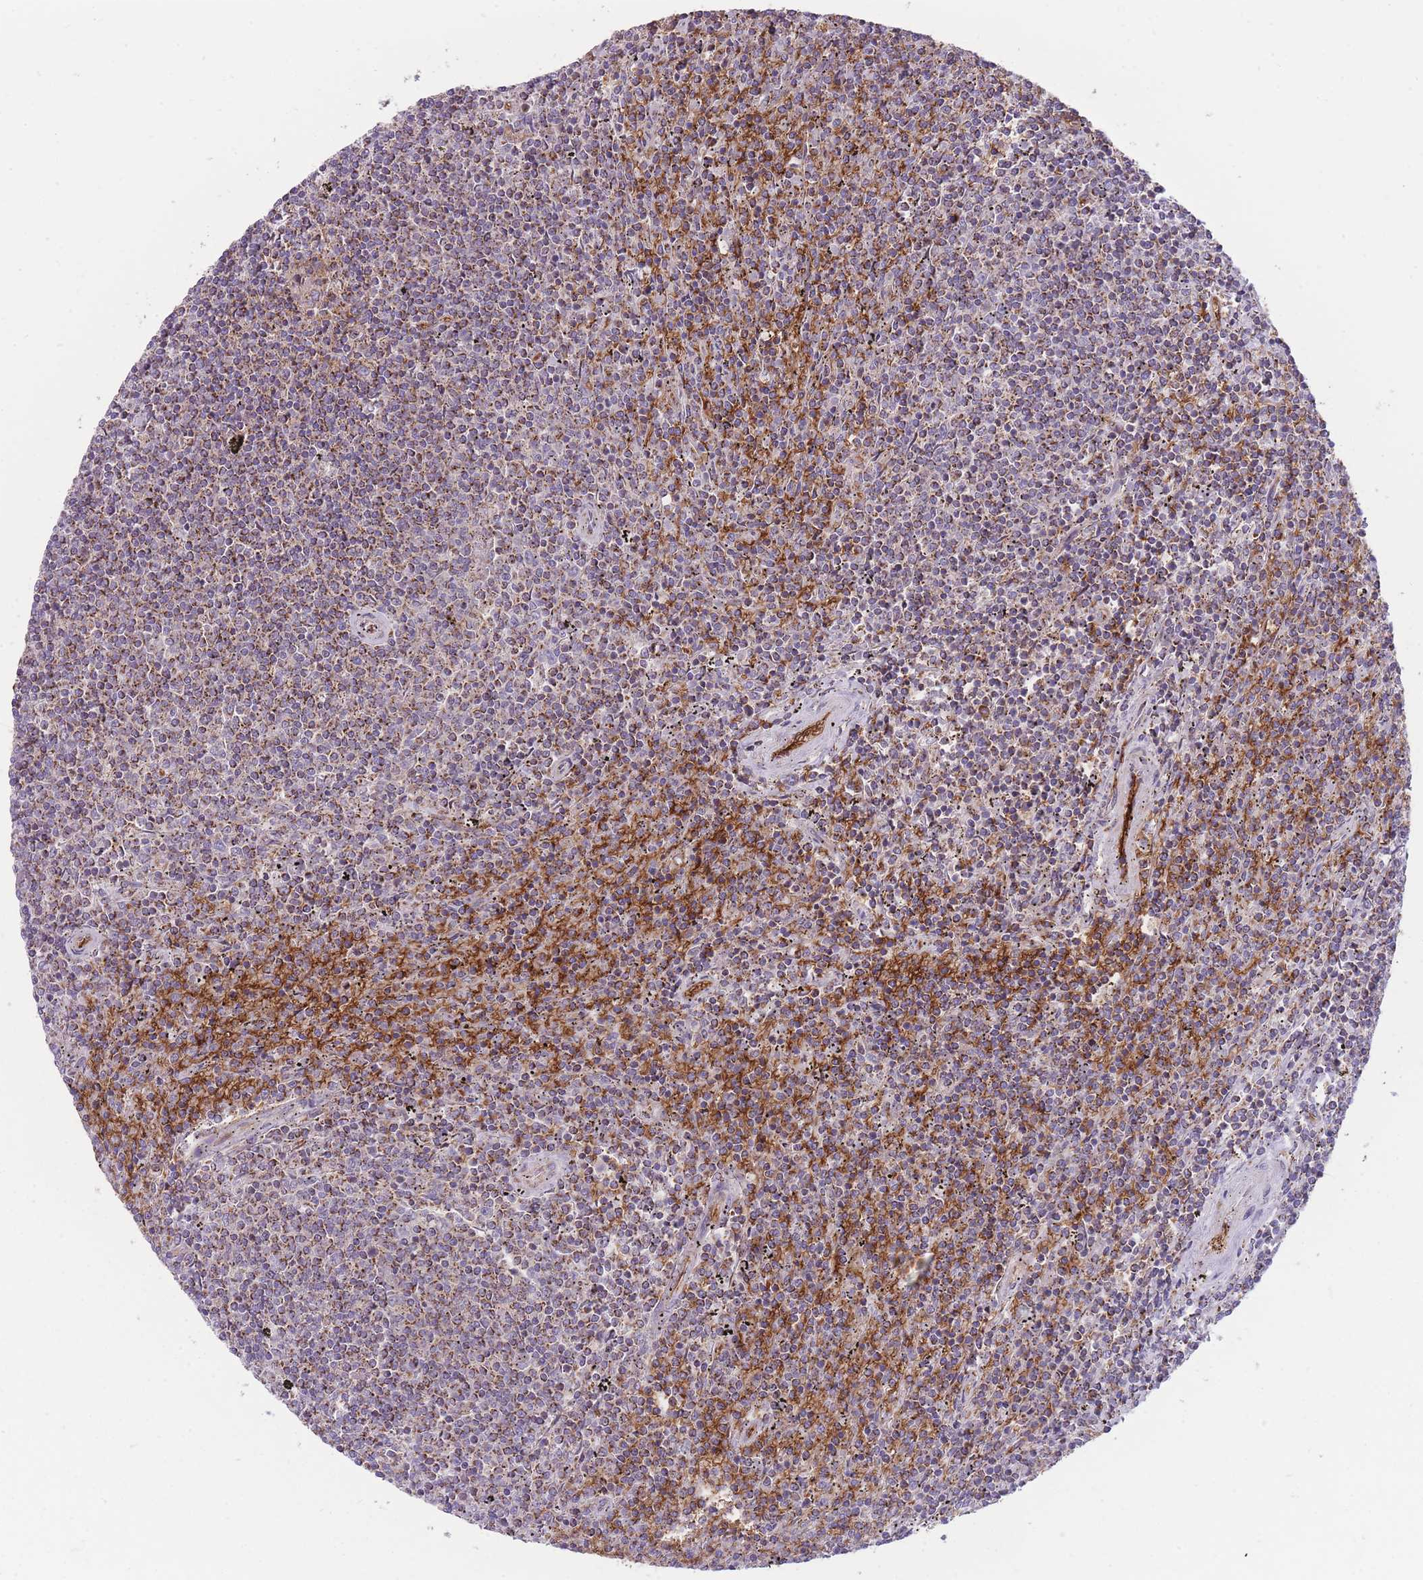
{"staining": {"intensity": "moderate", "quantity": "25%-75%", "location": "cytoplasmic/membranous"}, "tissue": "lymphoma", "cell_type": "Tumor cells", "image_type": "cancer", "snomed": [{"axis": "morphology", "description": "Malignant lymphoma, non-Hodgkin's type, Low grade"}, {"axis": "topography", "description": "Spleen"}], "caption": "A brown stain labels moderate cytoplasmic/membranous positivity of a protein in lymphoma tumor cells.", "gene": "ANKRD10", "patient": {"sex": "female", "age": 50}}